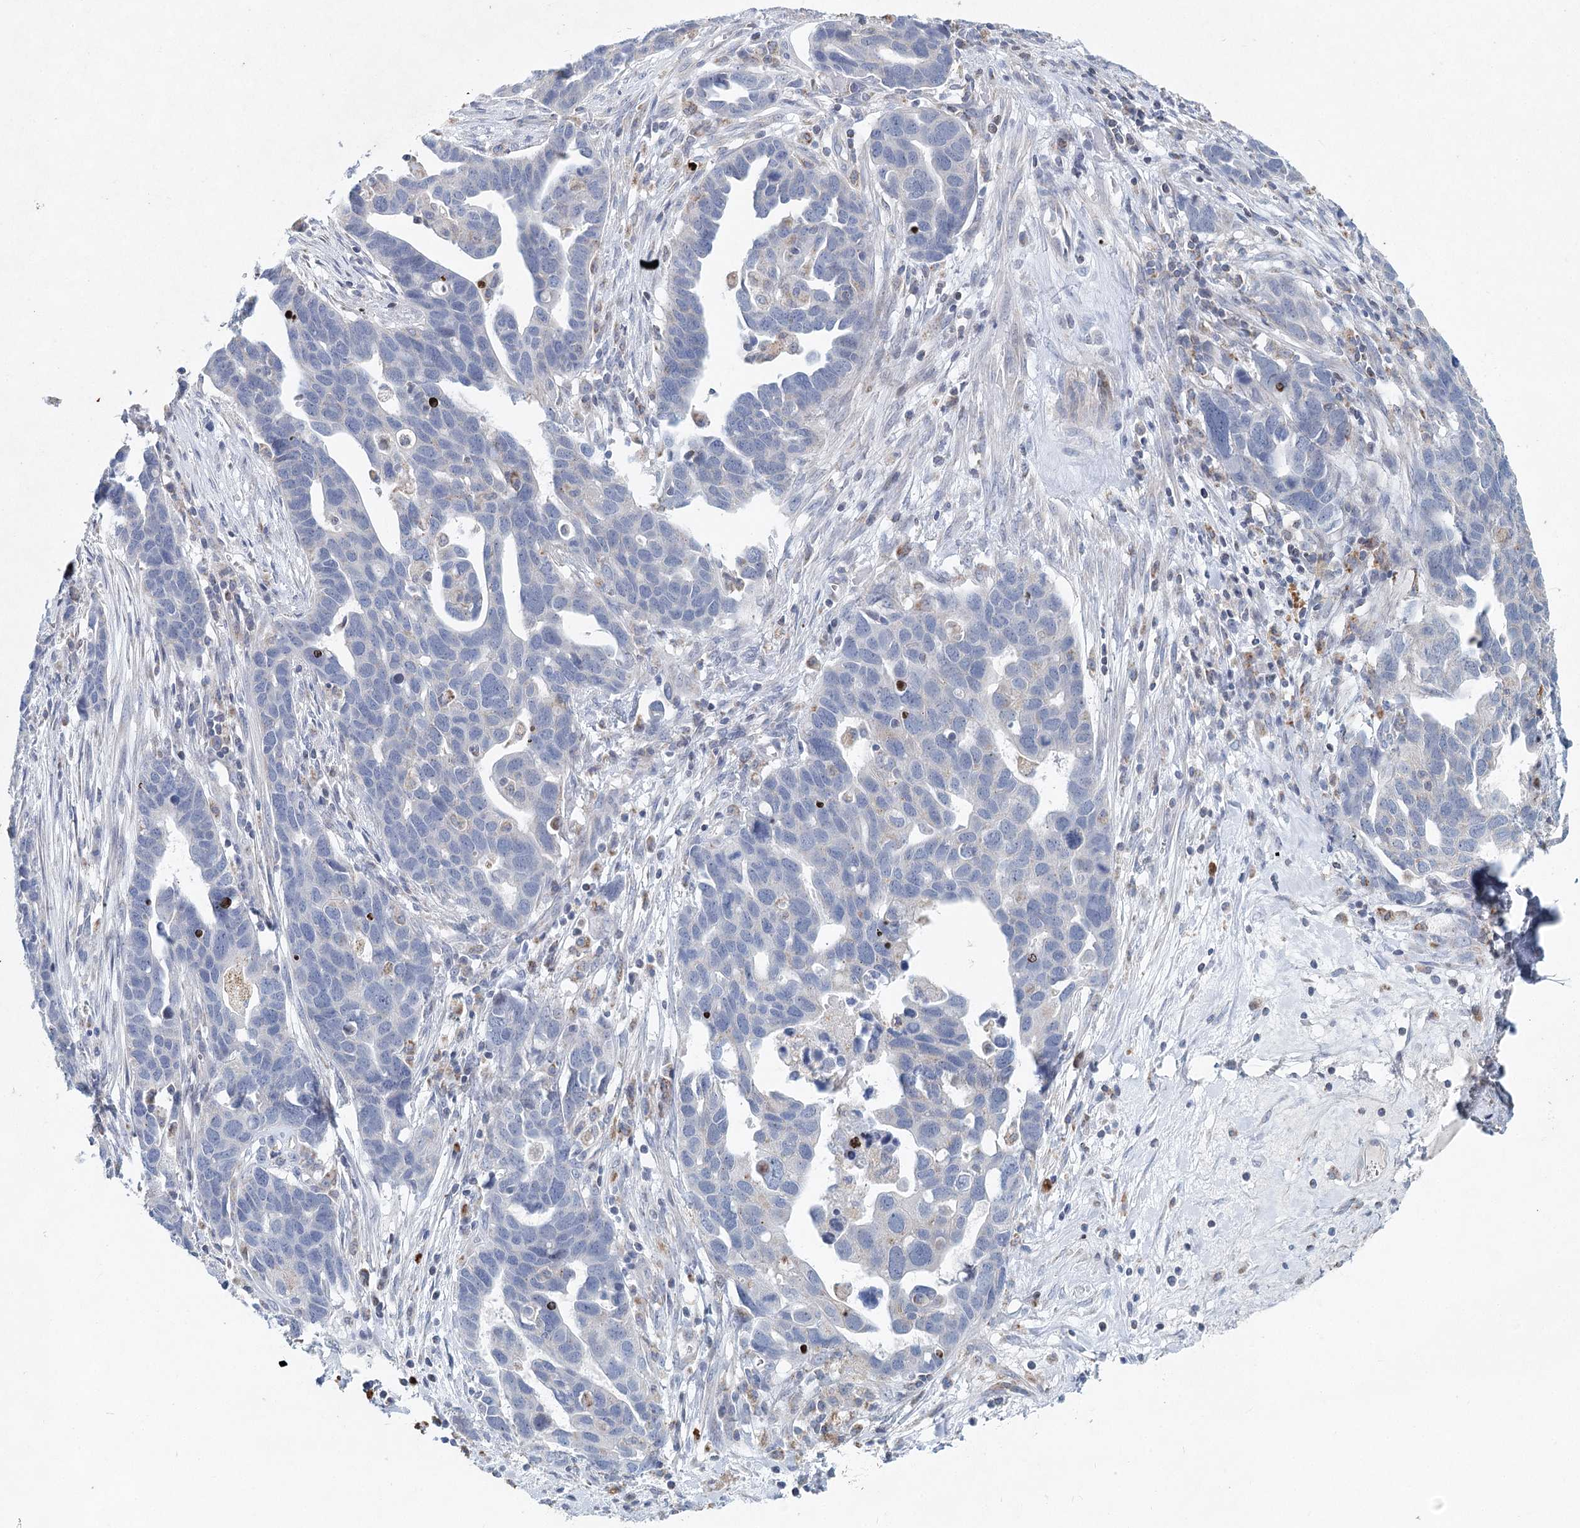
{"staining": {"intensity": "negative", "quantity": "none", "location": "none"}, "tissue": "ovarian cancer", "cell_type": "Tumor cells", "image_type": "cancer", "snomed": [{"axis": "morphology", "description": "Cystadenocarcinoma, serous, NOS"}, {"axis": "topography", "description": "Ovary"}], "caption": "Tumor cells are negative for brown protein staining in ovarian cancer (serous cystadenocarcinoma).", "gene": "XPO6", "patient": {"sex": "female", "age": 54}}